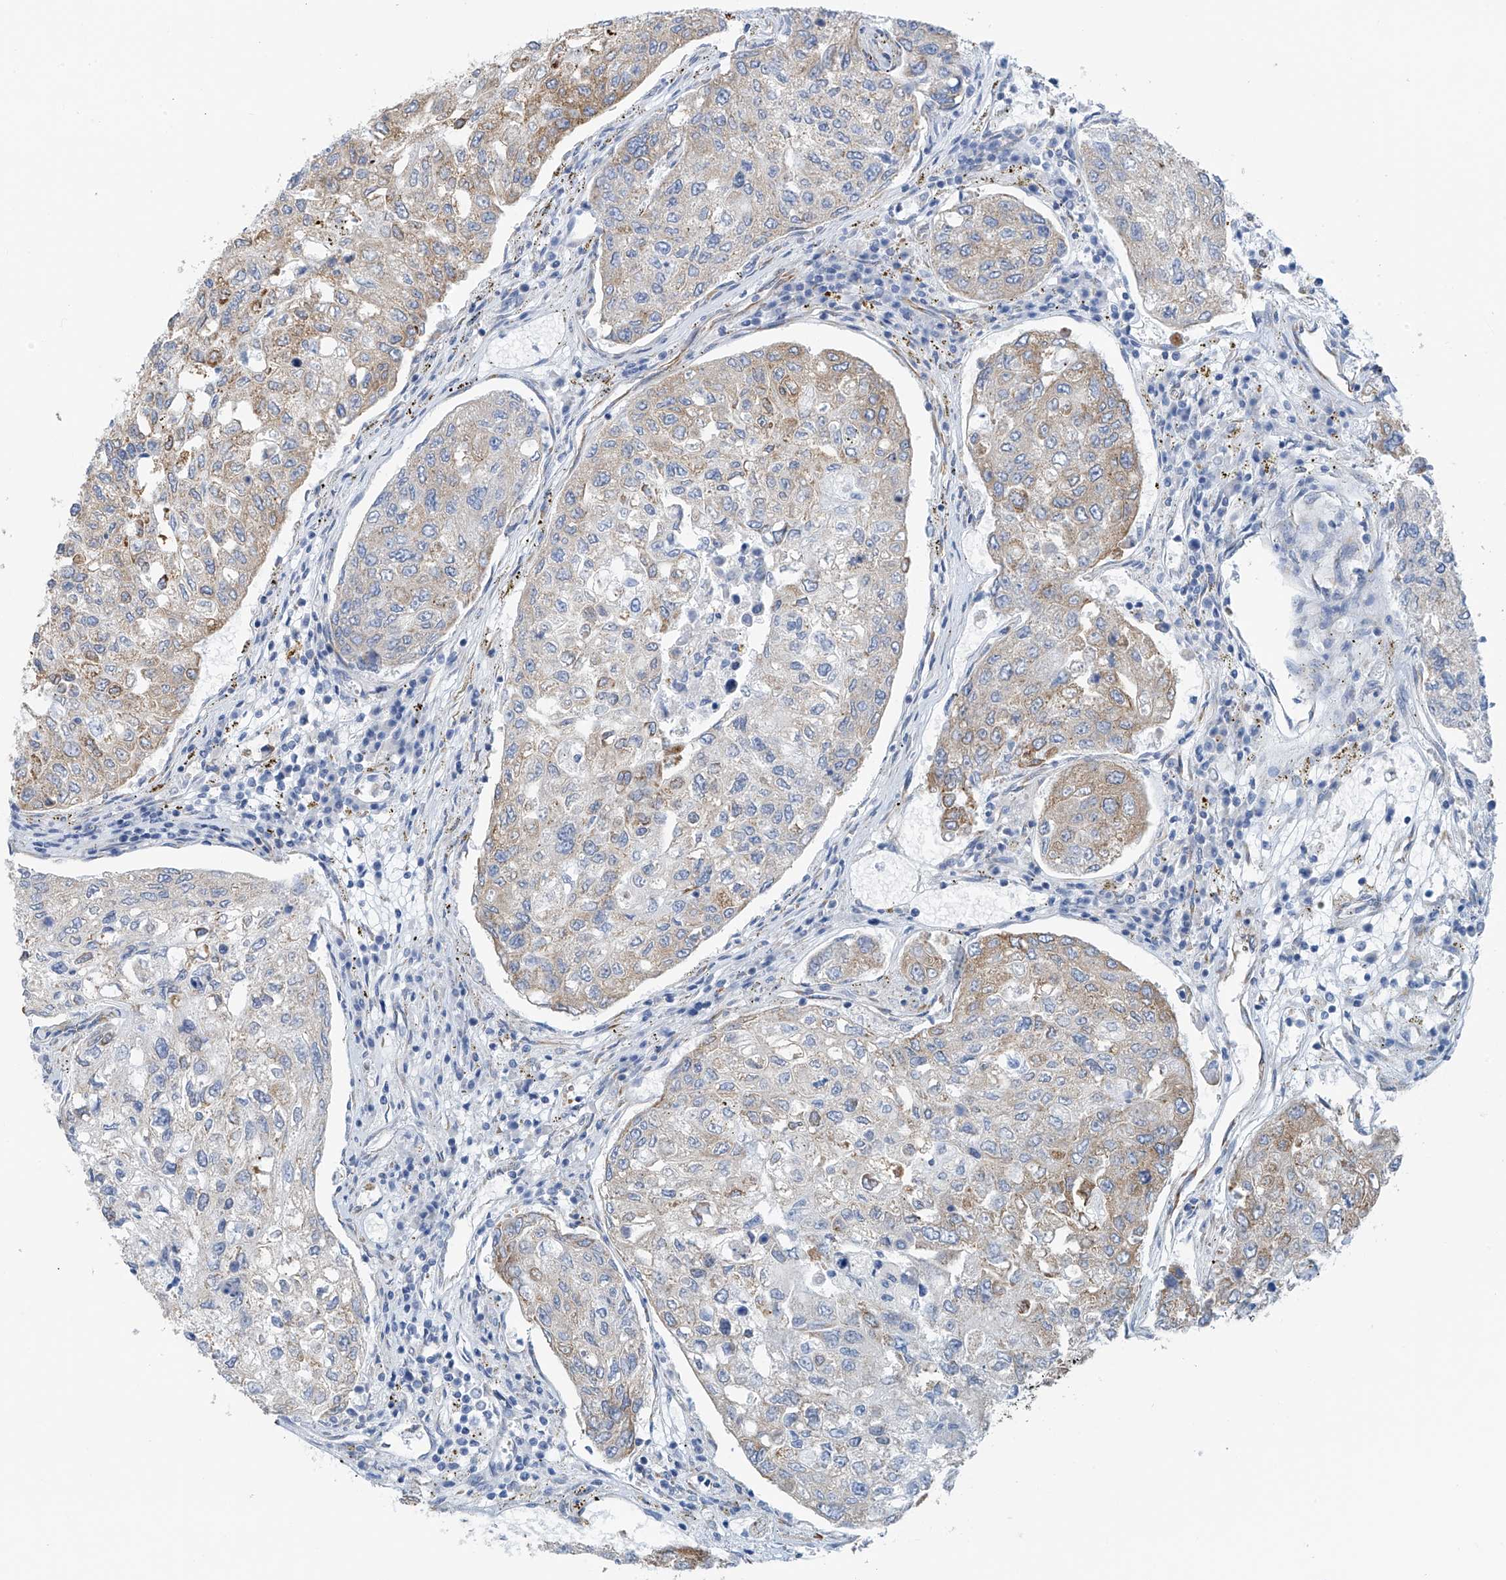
{"staining": {"intensity": "weak", "quantity": "<25%", "location": "cytoplasmic/membranous"}, "tissue": "urothelial cancer", "cell_type": "Tumor cells", "image_type": "cancer", "snomed": [{"axis": "morphology", "description": "Urothelial carcinoma, High grade"}, {"axis": "topography", "description": "Lymph node"}, {"axis": "topography", "description": "Urinary bladder"}], "caption": "This is a micrograph of immunohistochemistry staining of urothelial cancer, which shows no staining in tumor cells.", "gene": "RCN2", "patient": {"sex": "male", "age": 51}}